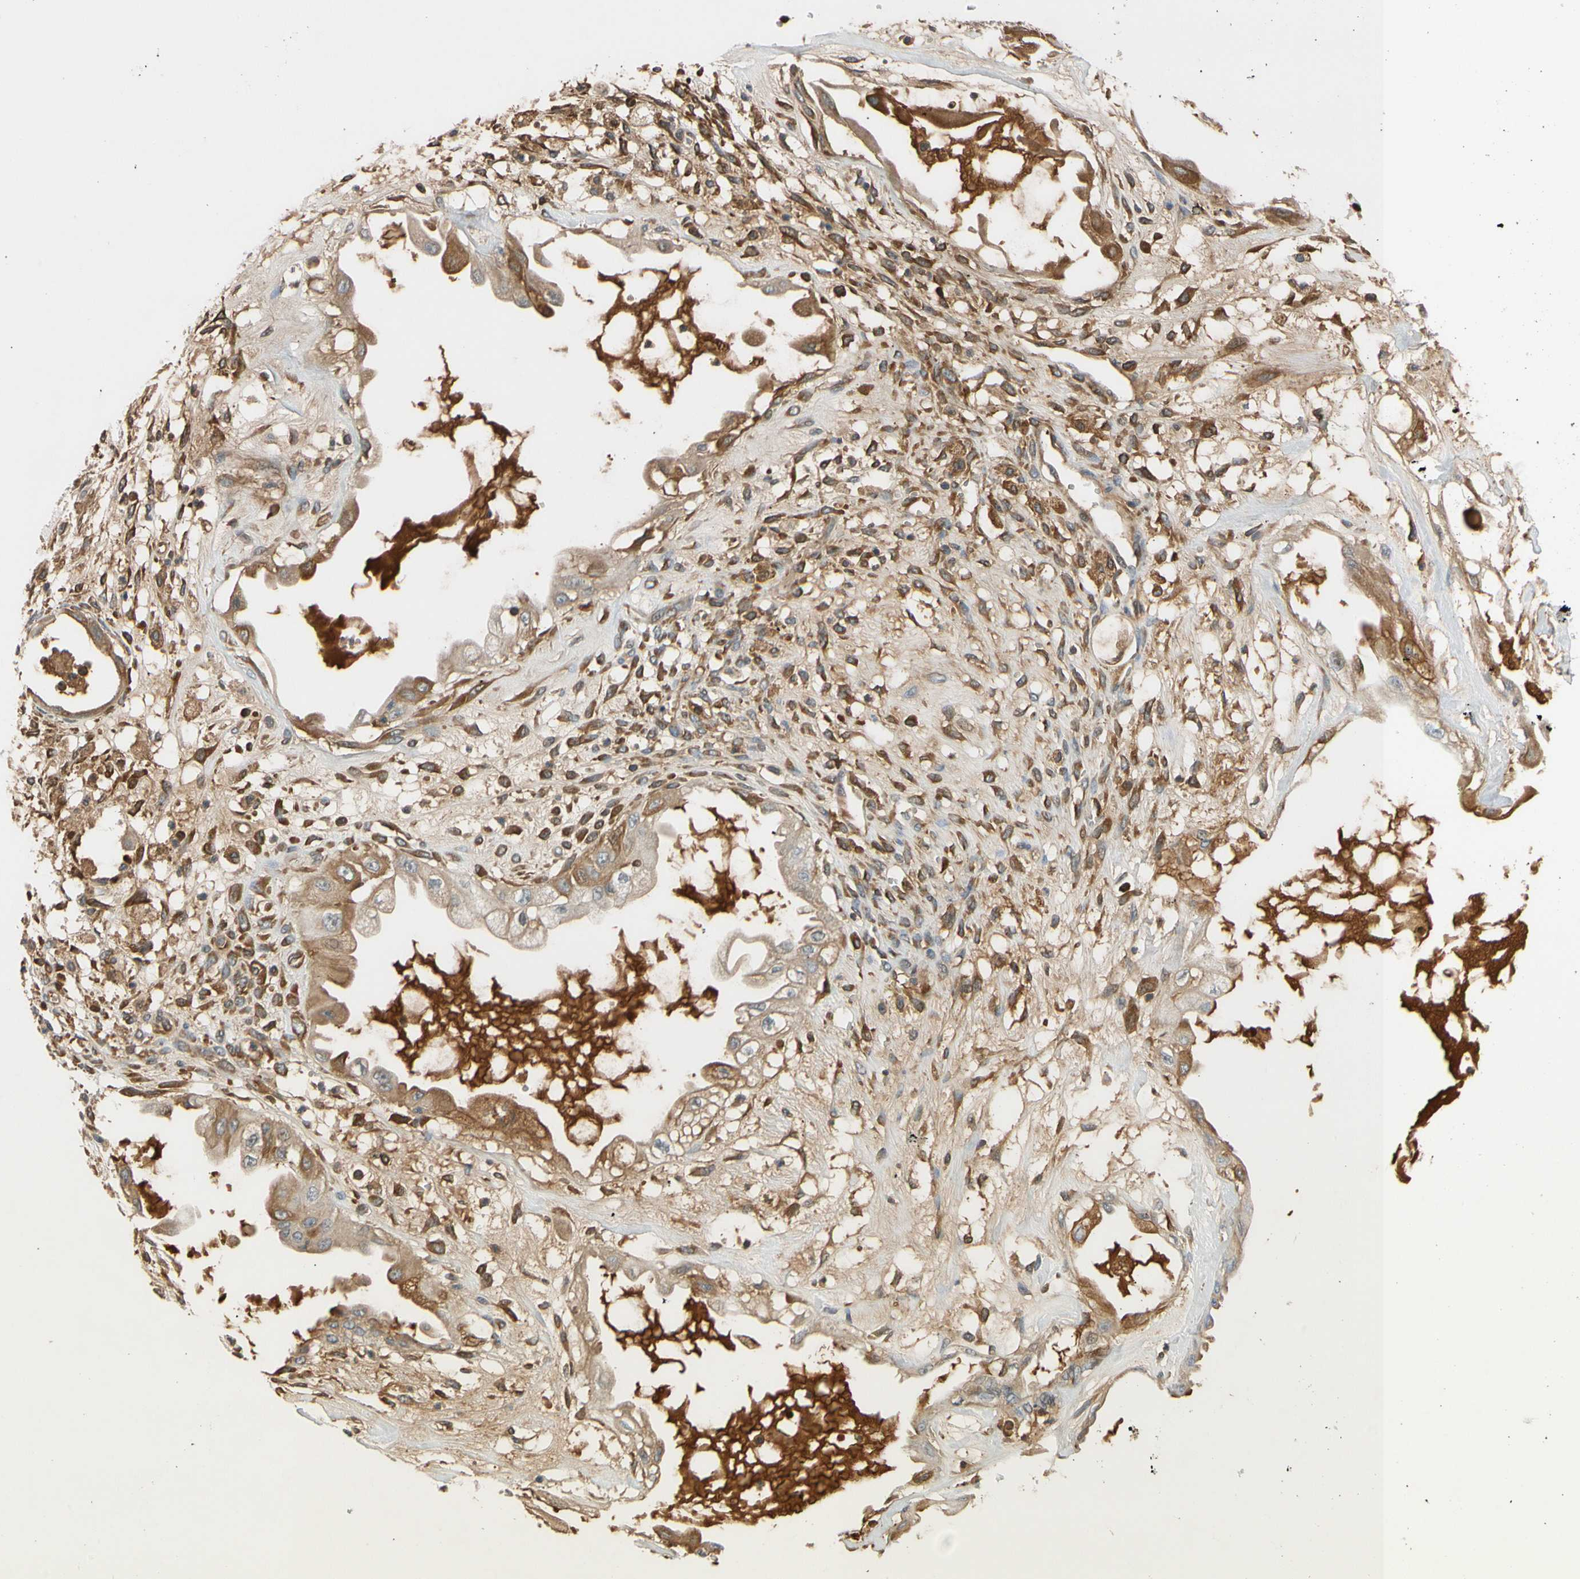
{"staining": {"intensity": "weak", "quantity": ">75%", "location": "cytoplasmic/membranous"}, "tissue": "ovarian cancer", "cell_type": "Tumor cells", "image_type": "cancer", "snomed": [{"axis": "morphology", "description": "Carcinoma, NOS"}, {"axis": "morphology", "description": "Carcinoma, endometroid"}, {"axis": "topography", "description": "Ovary"}], "caption": "This is a micrograph of immunohistochemistry staining of ovarian cancer, which shows weak staining in the cytoplasmic/membranous of tumor cells.", "gene": "C4A", "patient": {"sex": "female", "age": 50}}